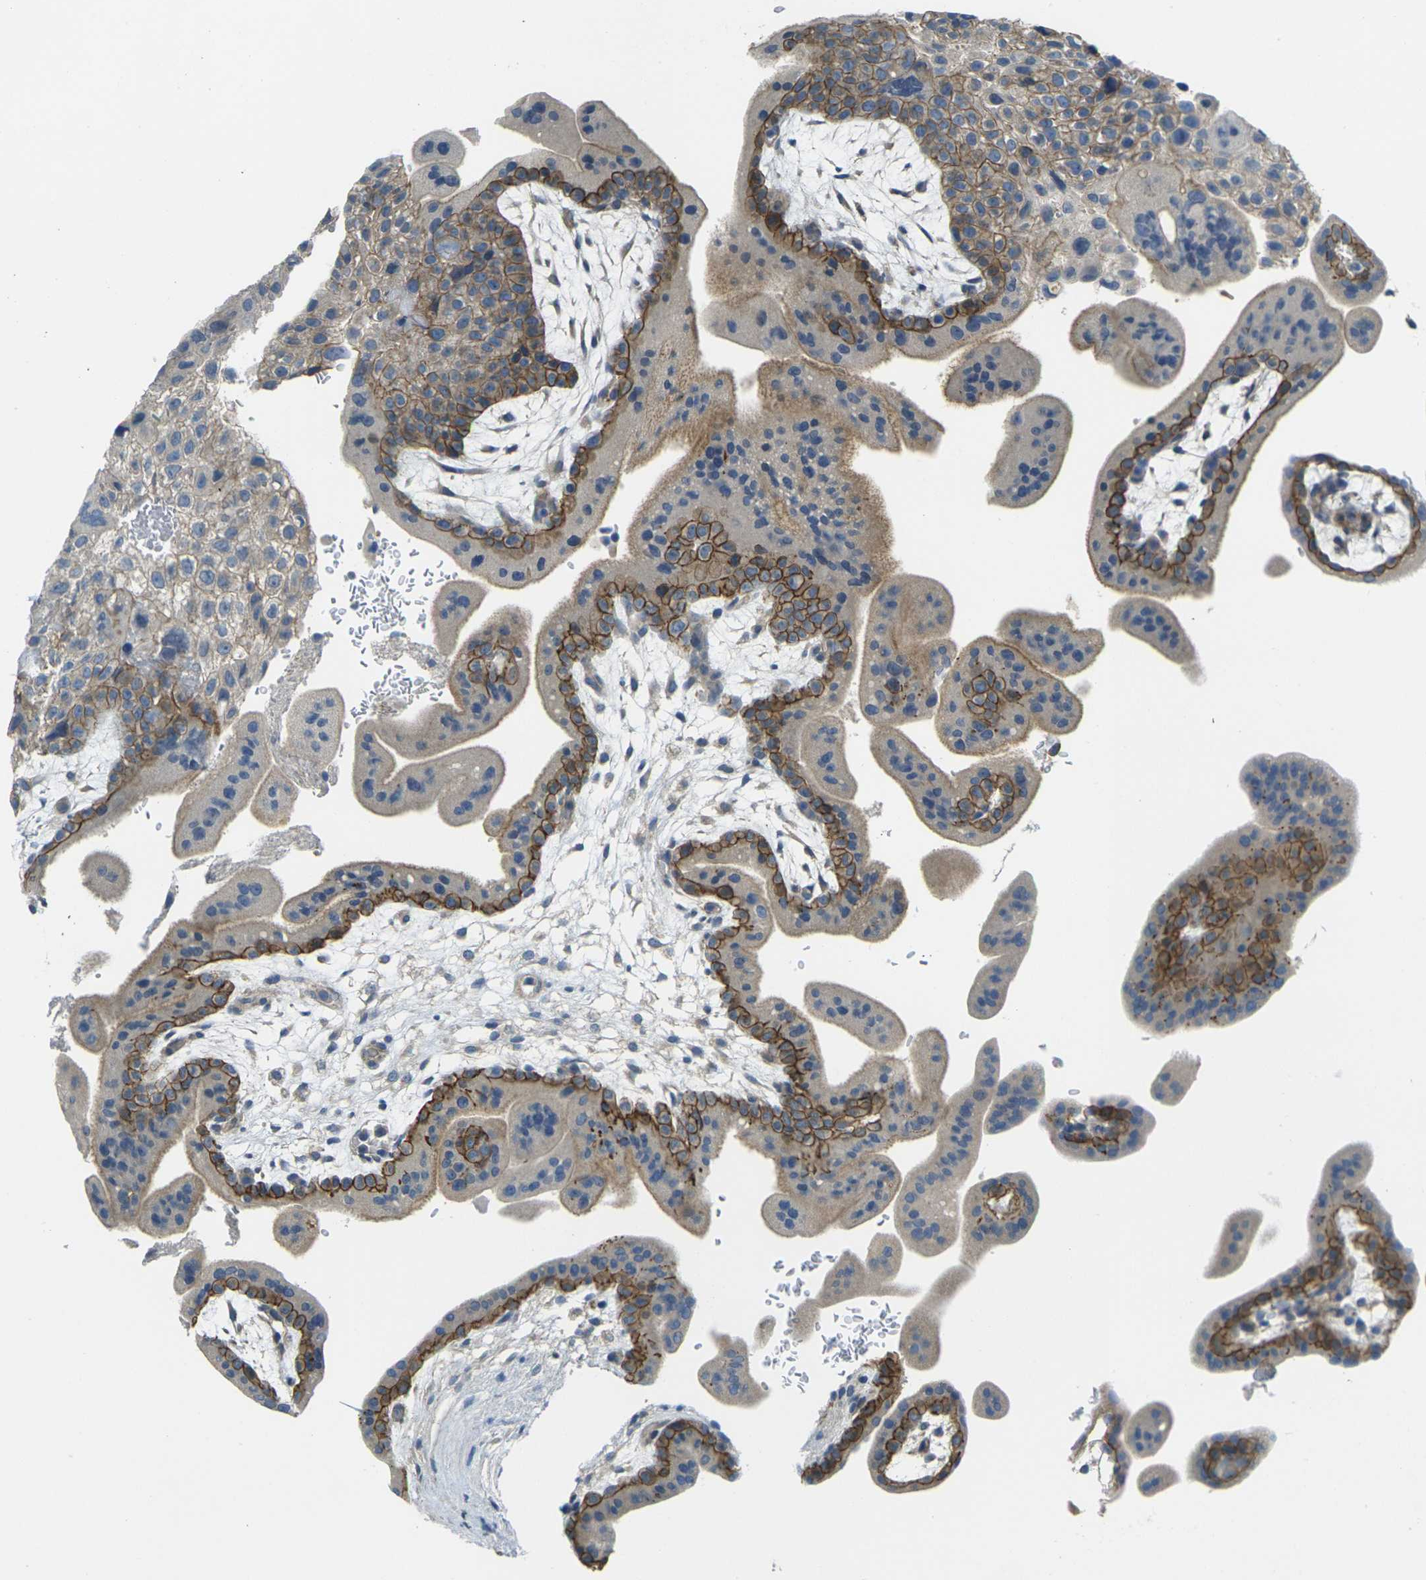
{"staining": {"intensity": "strong", "quantity": "25%-75%", "location": "cytoplasmic/membranous"}, "tissue": "placenta", "cell_type": "Trophoblastic cells", "image_type": "normal", "snomed": [{"axis": "morphology", "description": "Normal tissue, NOS"}, {"axis": "topography", "description": "Placenta"}], "caption": "Immunohistochemical staining of unremarkable placenta reveals high levels of strong cytoplasmic/membranous positivity in about 25%-75% of trophoblastic cells. (brown staining indicates protein expression, while blue staining denotes nuclei).", "gene": "RHBDD1", "patient": {"sex": "female", "age": 35}}